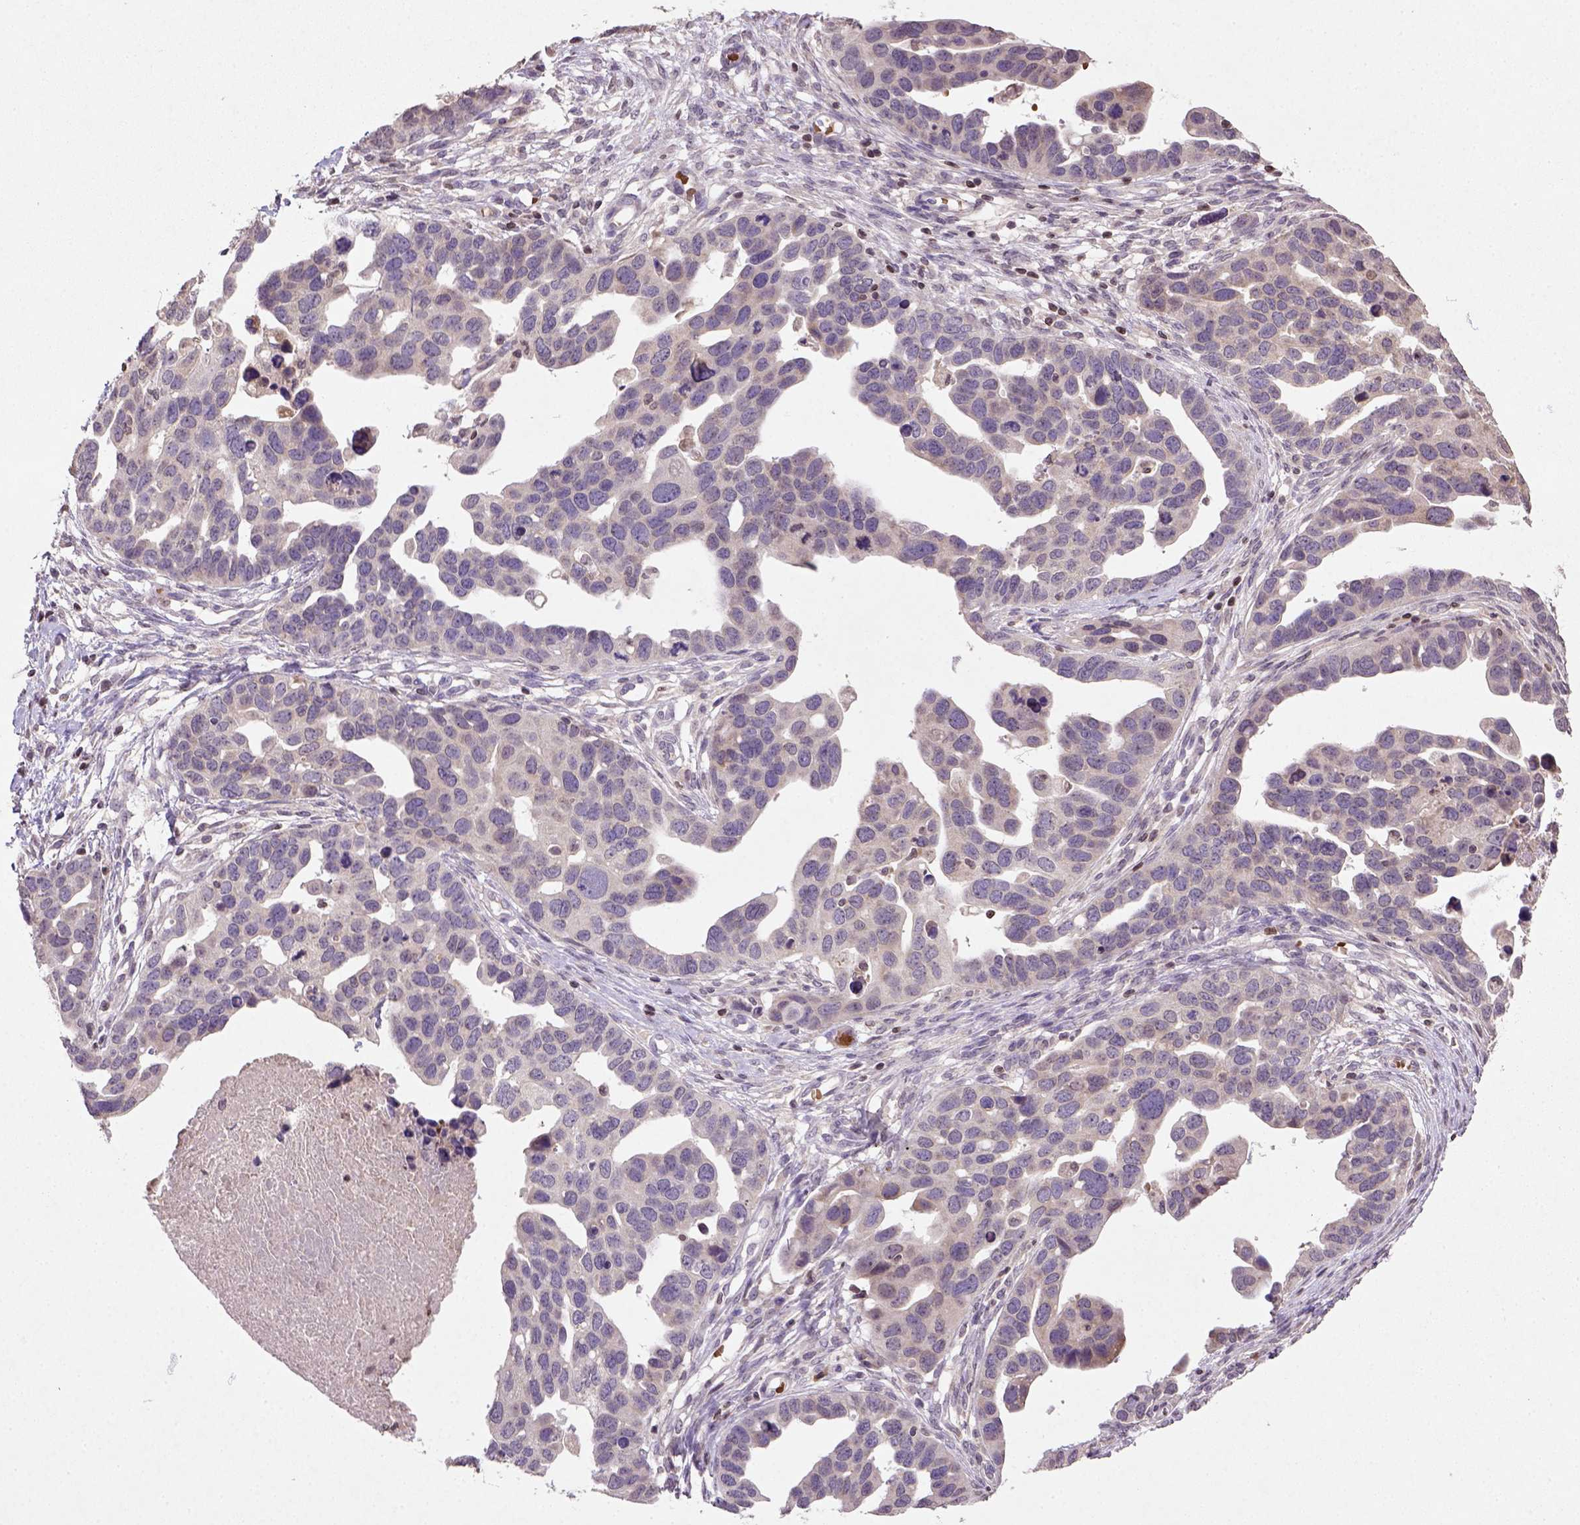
{"staining": {"intensity": "negative", "quantity": "none", "location": "none"}, "tissue": "ovarian cancer", "cell_type": "Tumor cells", "image_type": "cancer", "snomed": [{"axis": "morphology", "description": "Cystadenocarcinoma, serous, NOS"}, {"axis": "topography", "description": "Ovary"}], "caption": "Tumor cells show no significant protein positivity in ovarian cancer. (Brightfield microscopy of DAB immunohistochemistry at high magnification).", "gene": "NUDT3", "patient": {"sex": "female", "age": 54}}